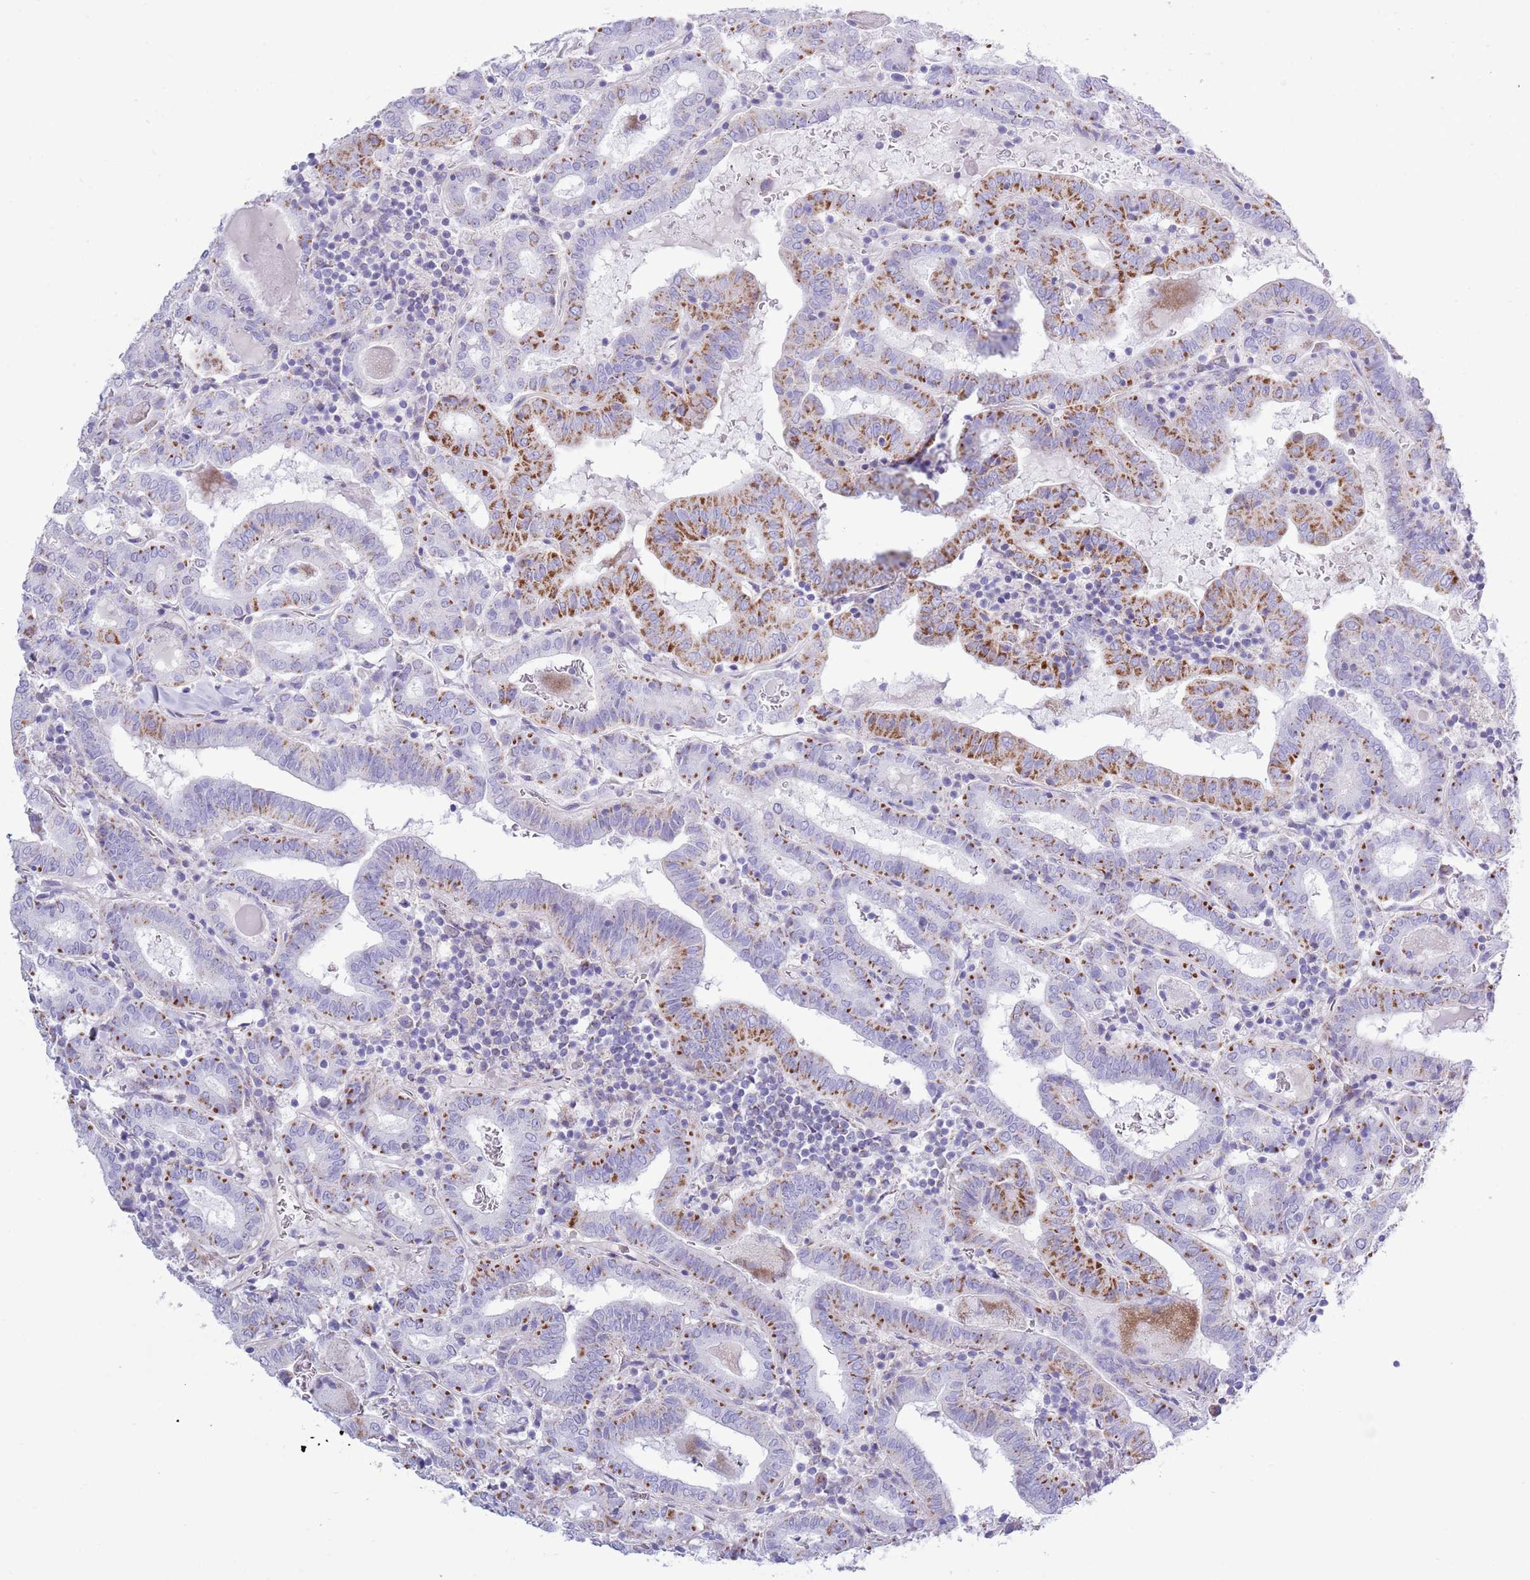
{"staining": {"intensity": "moderate", "quantity": "25%-75%", "location": "cytoplasmic/membranous"}, "tissue": "thyroid cancer", "cell_type": "Tumor cells", "image_type": "cancer", "snomed": [{"axis": "morphology", "description": "Papillary adenocarcinoma, NOS"}, {"axis": "topography", "description": "Thyroid gland"}], "caption": "Thyroid cancer stained with IHC exhibits moderate cytoplasmic/membranous positivity in about 25%-75% of tumor cells.", "gene": "MOCOS", "patient": {"sex": "female", "age": 72}}